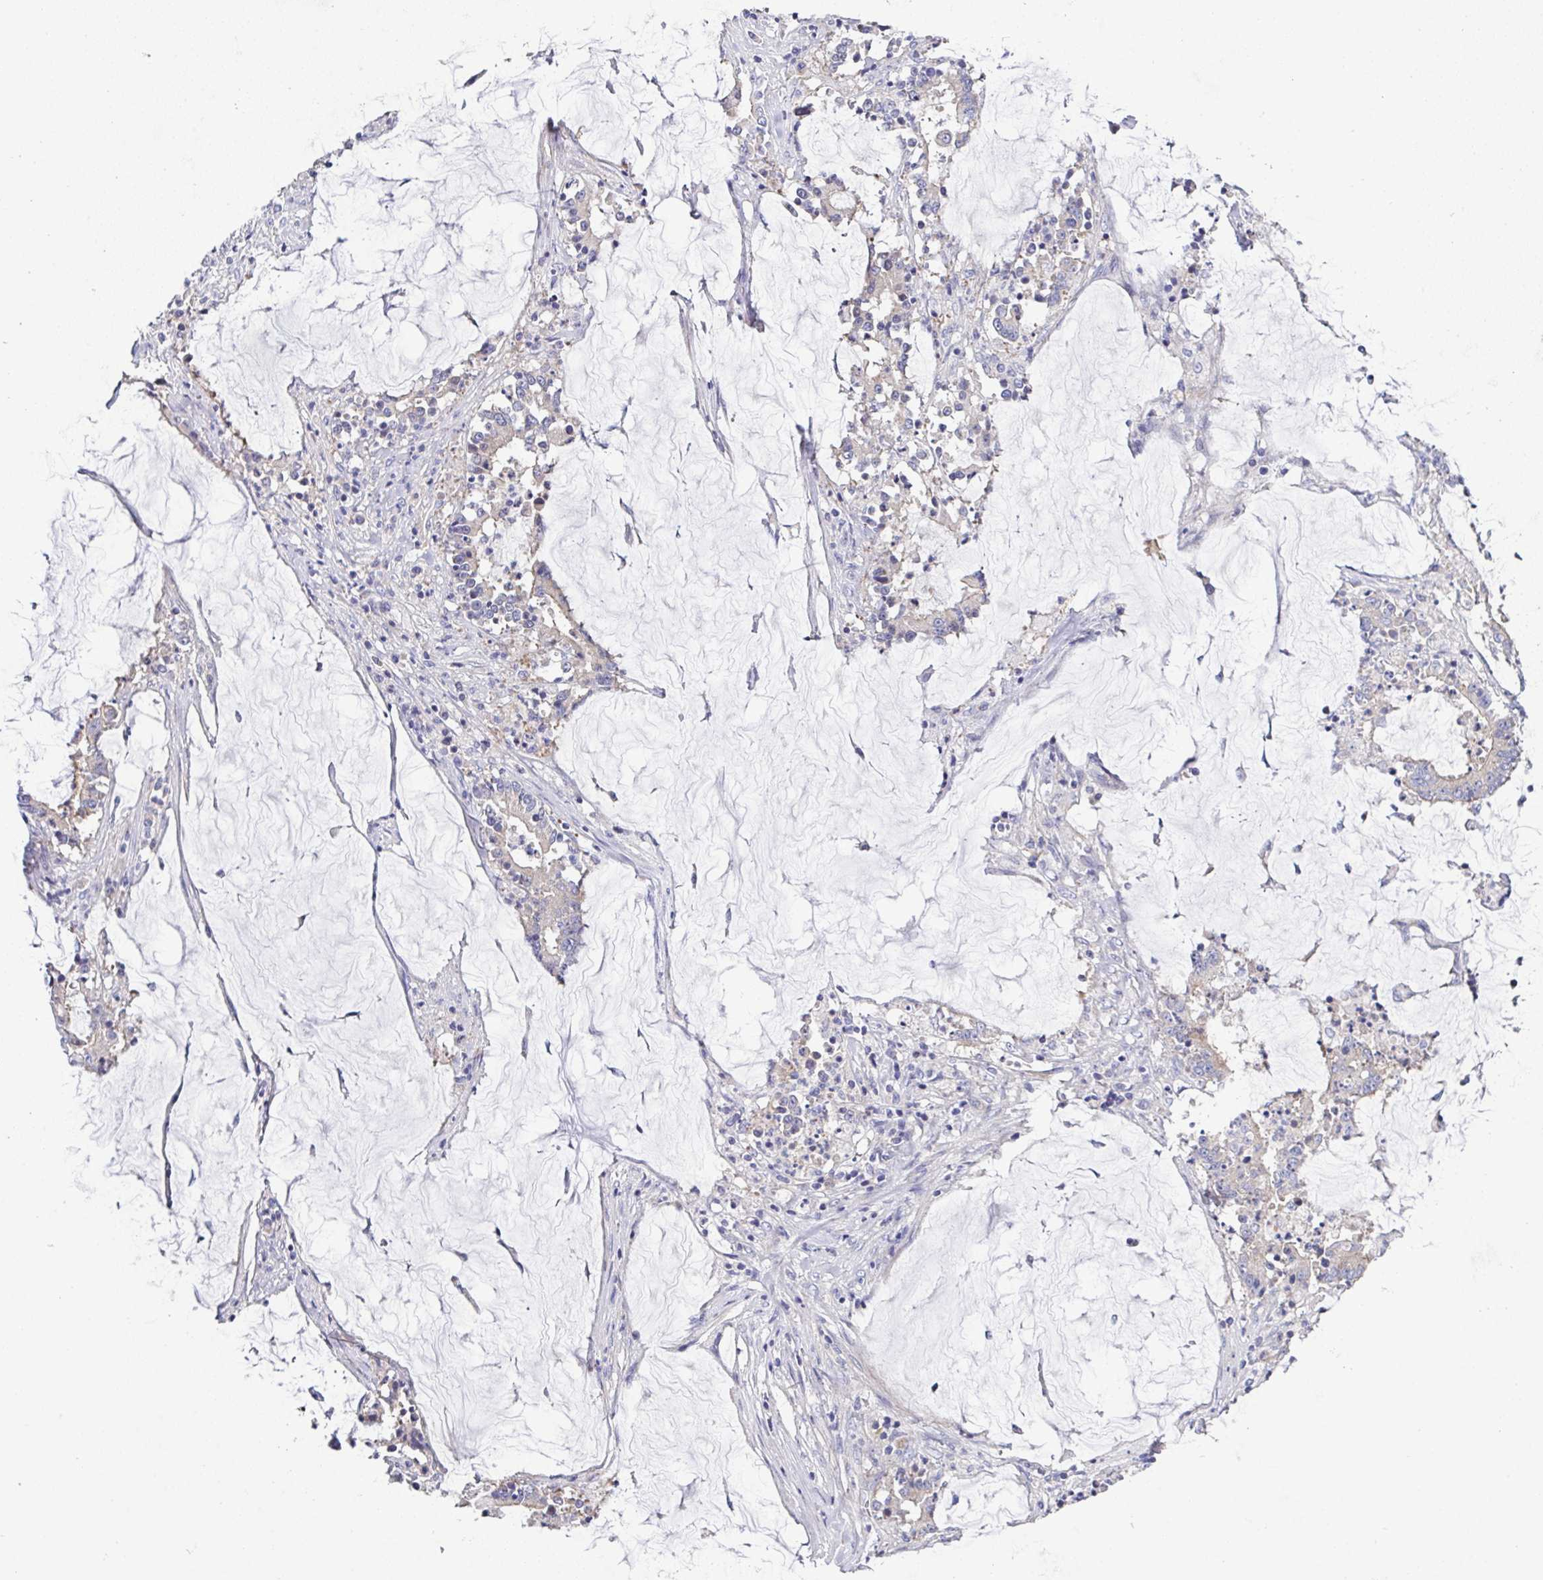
{"staining": {"intensity": "weak", "quantity": "<25%", "location": "cytoplasmic/membranous"}, "tissue": "stomach cancer", "cell_type": "Tumor cells", "image_type": "cancer", "snomed": [{"axis": "morphology", "description": "Adenocarcinoma, NOS"}, {"axis": "topography", "description": "Stomach, upper"}], "caption": "The immunohistochemistry micrograph has no significant positivity in tumor cells of adenocarcinoma (stomach) tissue.", "gene": "CFAP97D1", "patient": {"sex": "male", "age": 68}}